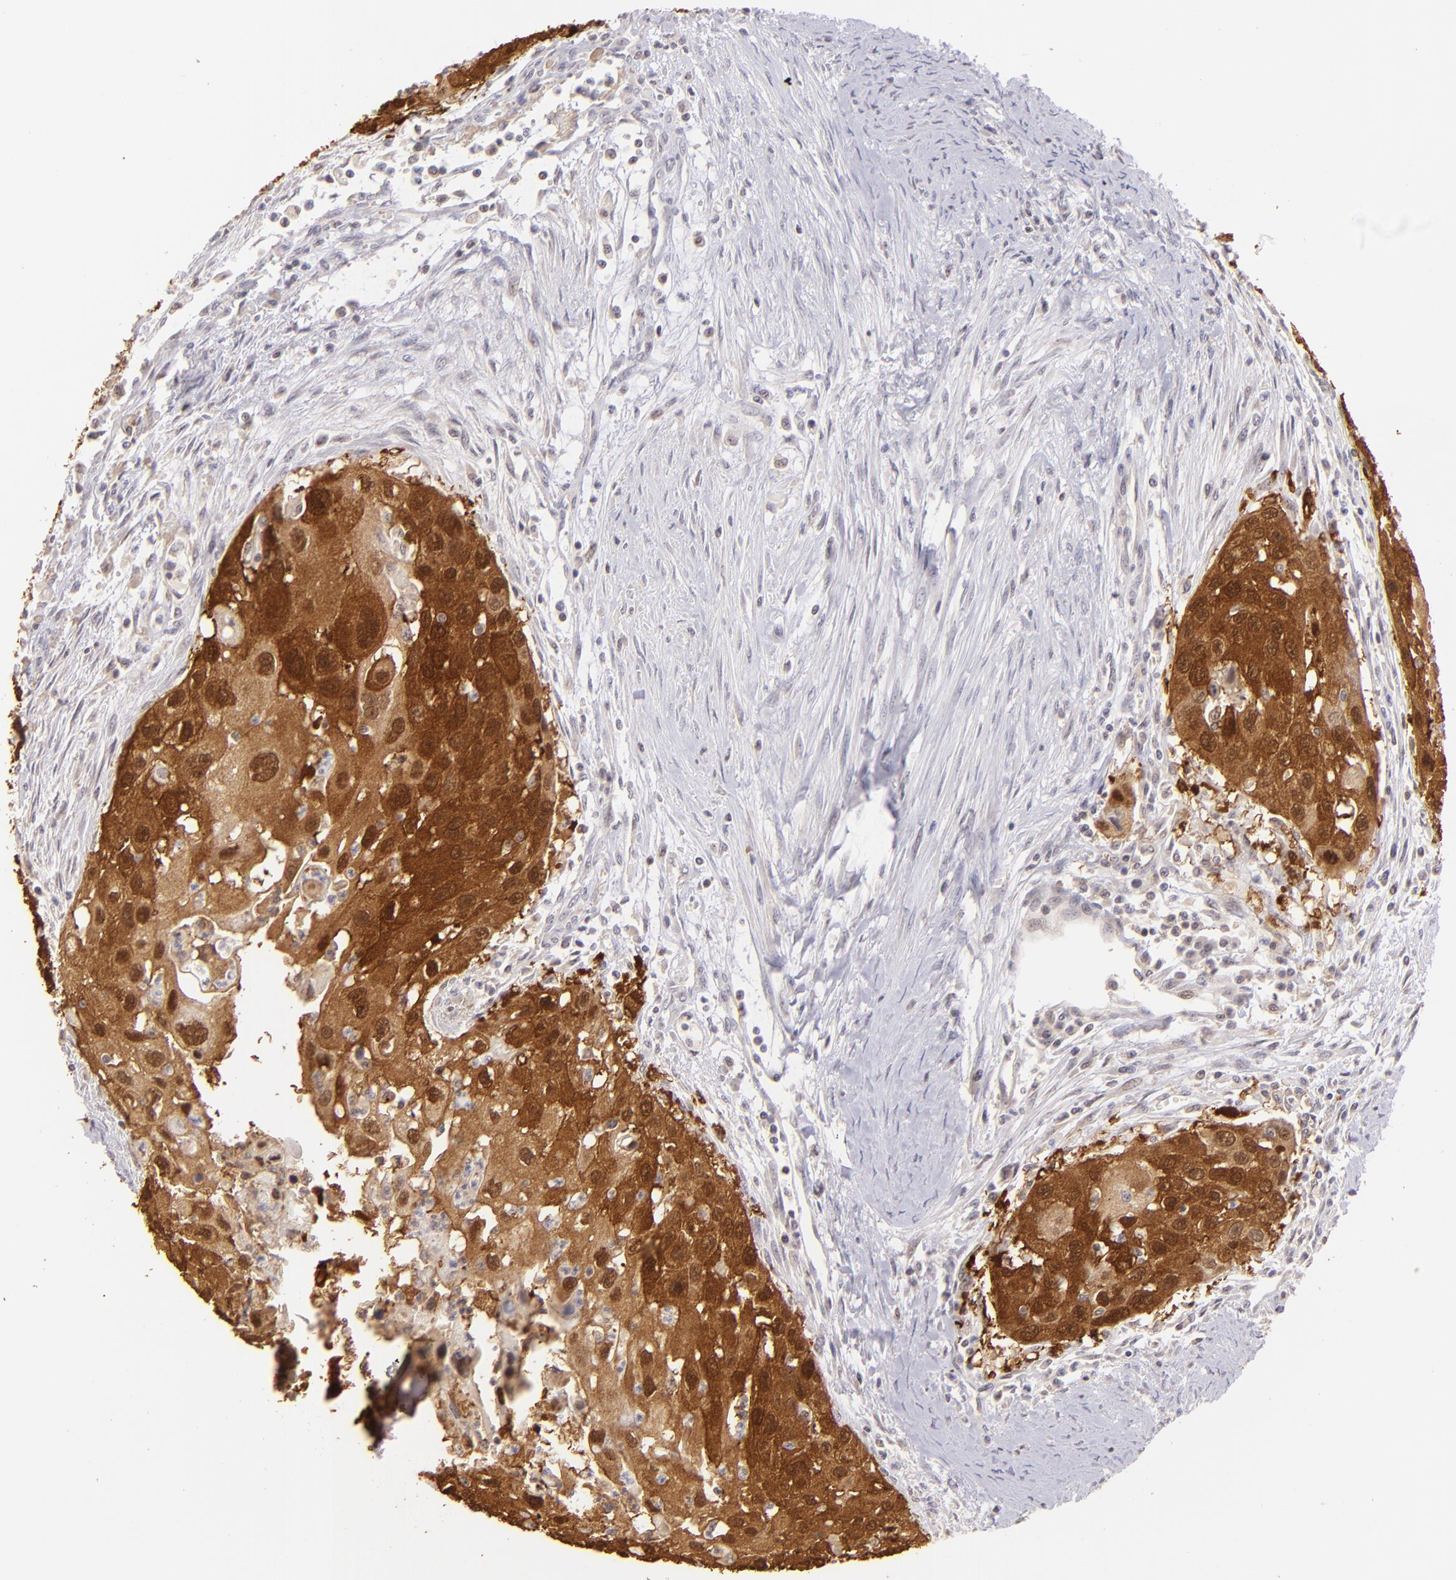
{"staining": {"intensity": "strong", "quantity": ">75%", "location": "cytoplasmic/membranous,nuclear"}, "tissue": "head and neck cancer", "cell_type": "Tumor cells", "image_type": "cancer", "snomed": [{"axis": "morphology", "description": "Squamous cell carcinoma, NOS"}, {"axis": "topography", "description": "Head-Neck"}], "caption": "Immunohistochemistry (DAB (3,3'-diaminobenzidine)) staining of human head and neck cancer (squamous cell carcinoma) shows strong cytoplasmic/membranous and nuclear protein staining in approximately >75% of tumor cells.", "gene": "MAGEA1", "patient": {"sex": "male", "age": 64}}